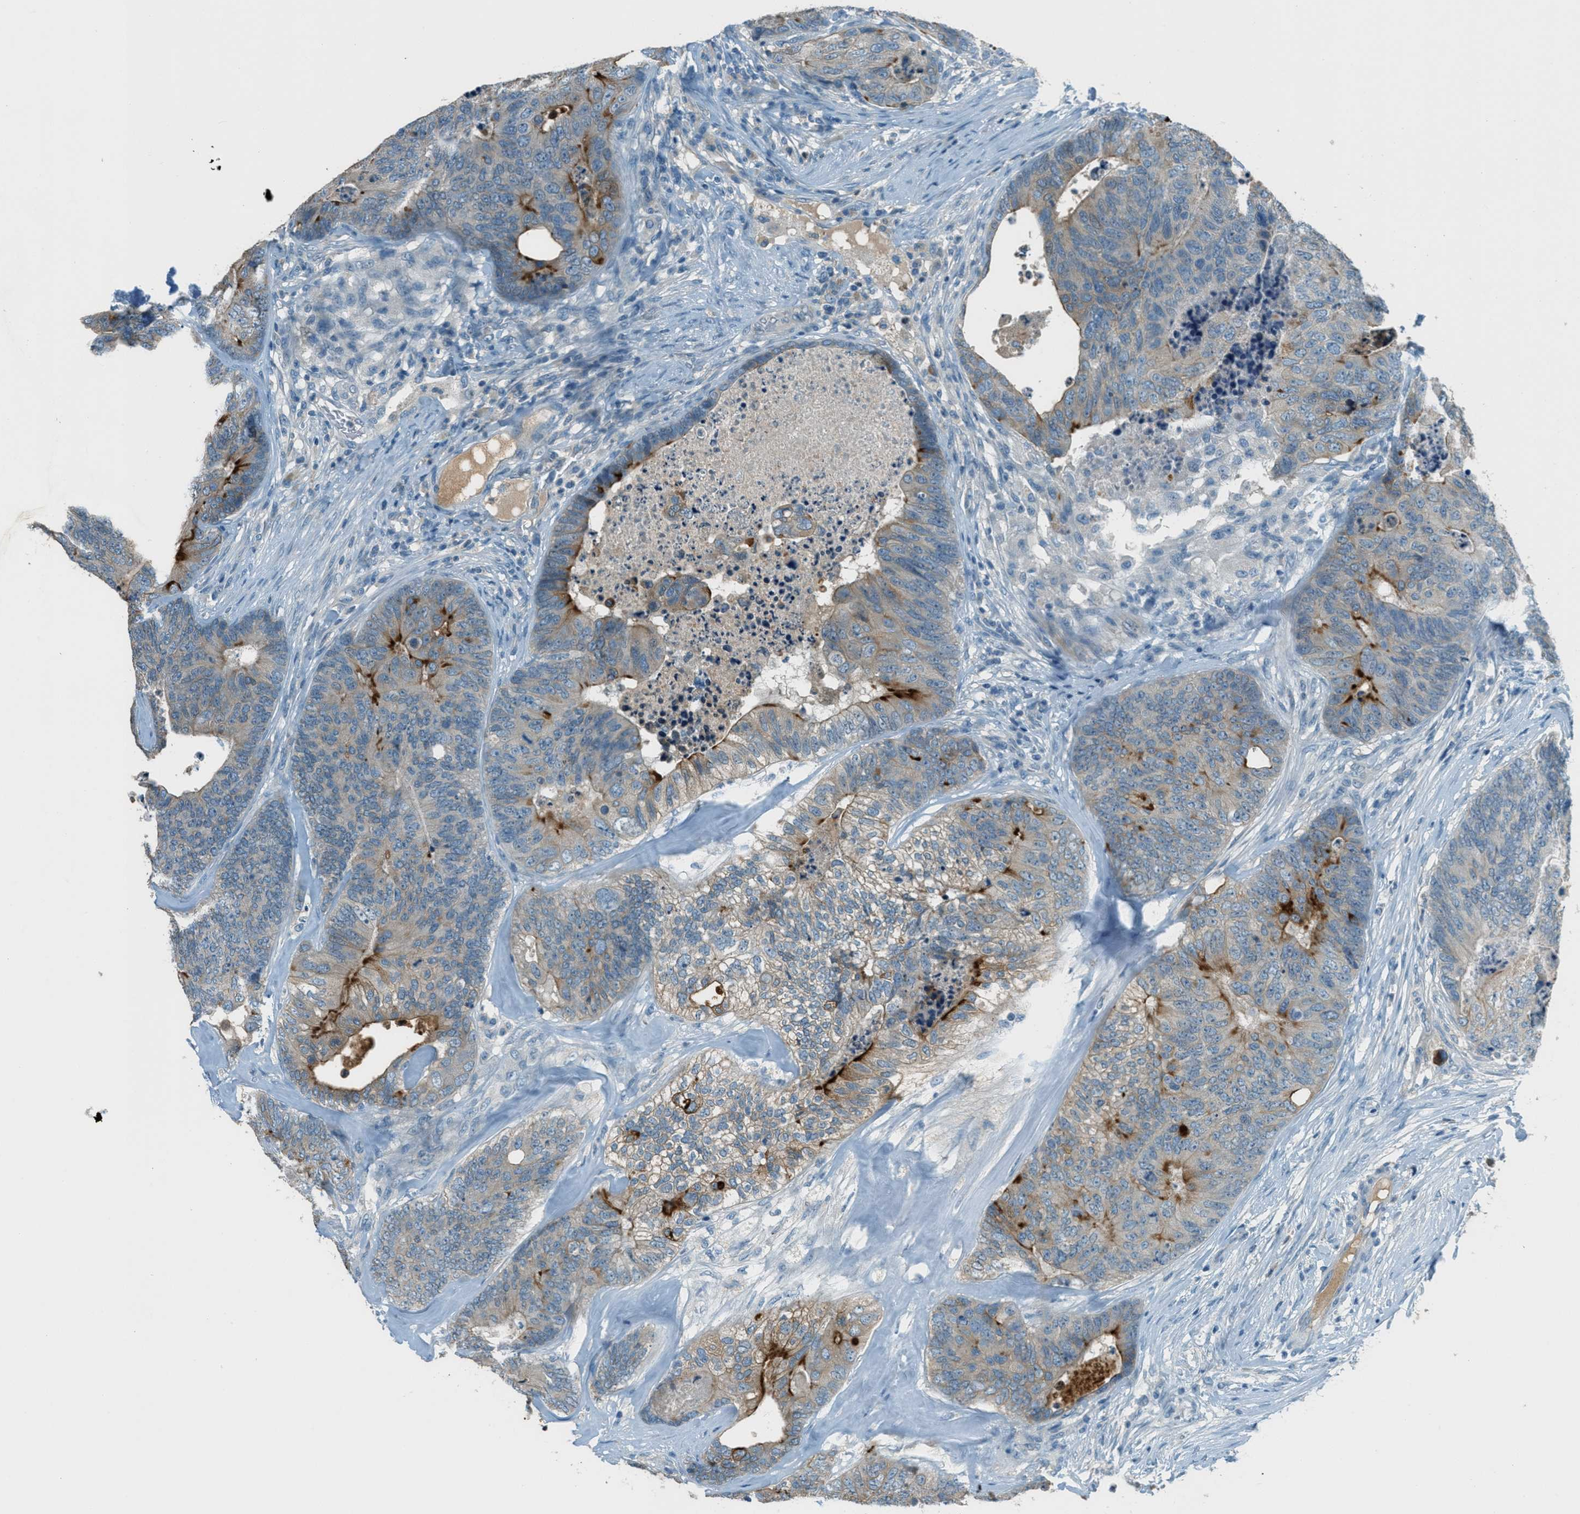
{"staining": {"intensity": "strong", "quantity": "<25%", "location": "cytoplasmic/membranous"}, "tissue": "colorectal cancer", "cell_type": "Tumor cells", "image_type": "cancer", "snomed": [{"axis": "morphology", "description": "Adenocarcinoma, NOS"}, {"axis": "topography", "description": "Colon"}], "caption": "Protein staining shows strong cytoplasmic/membranous expression in about <25% of tumor cells in colorectal cancer (adenocarcinoma). Using DAB (brown) and hematoxylin (blue) stains, captured at high magnification using brightfield microscopy.", "gene": "MSLN", "patient": {"sex": "female", "age": 67}}